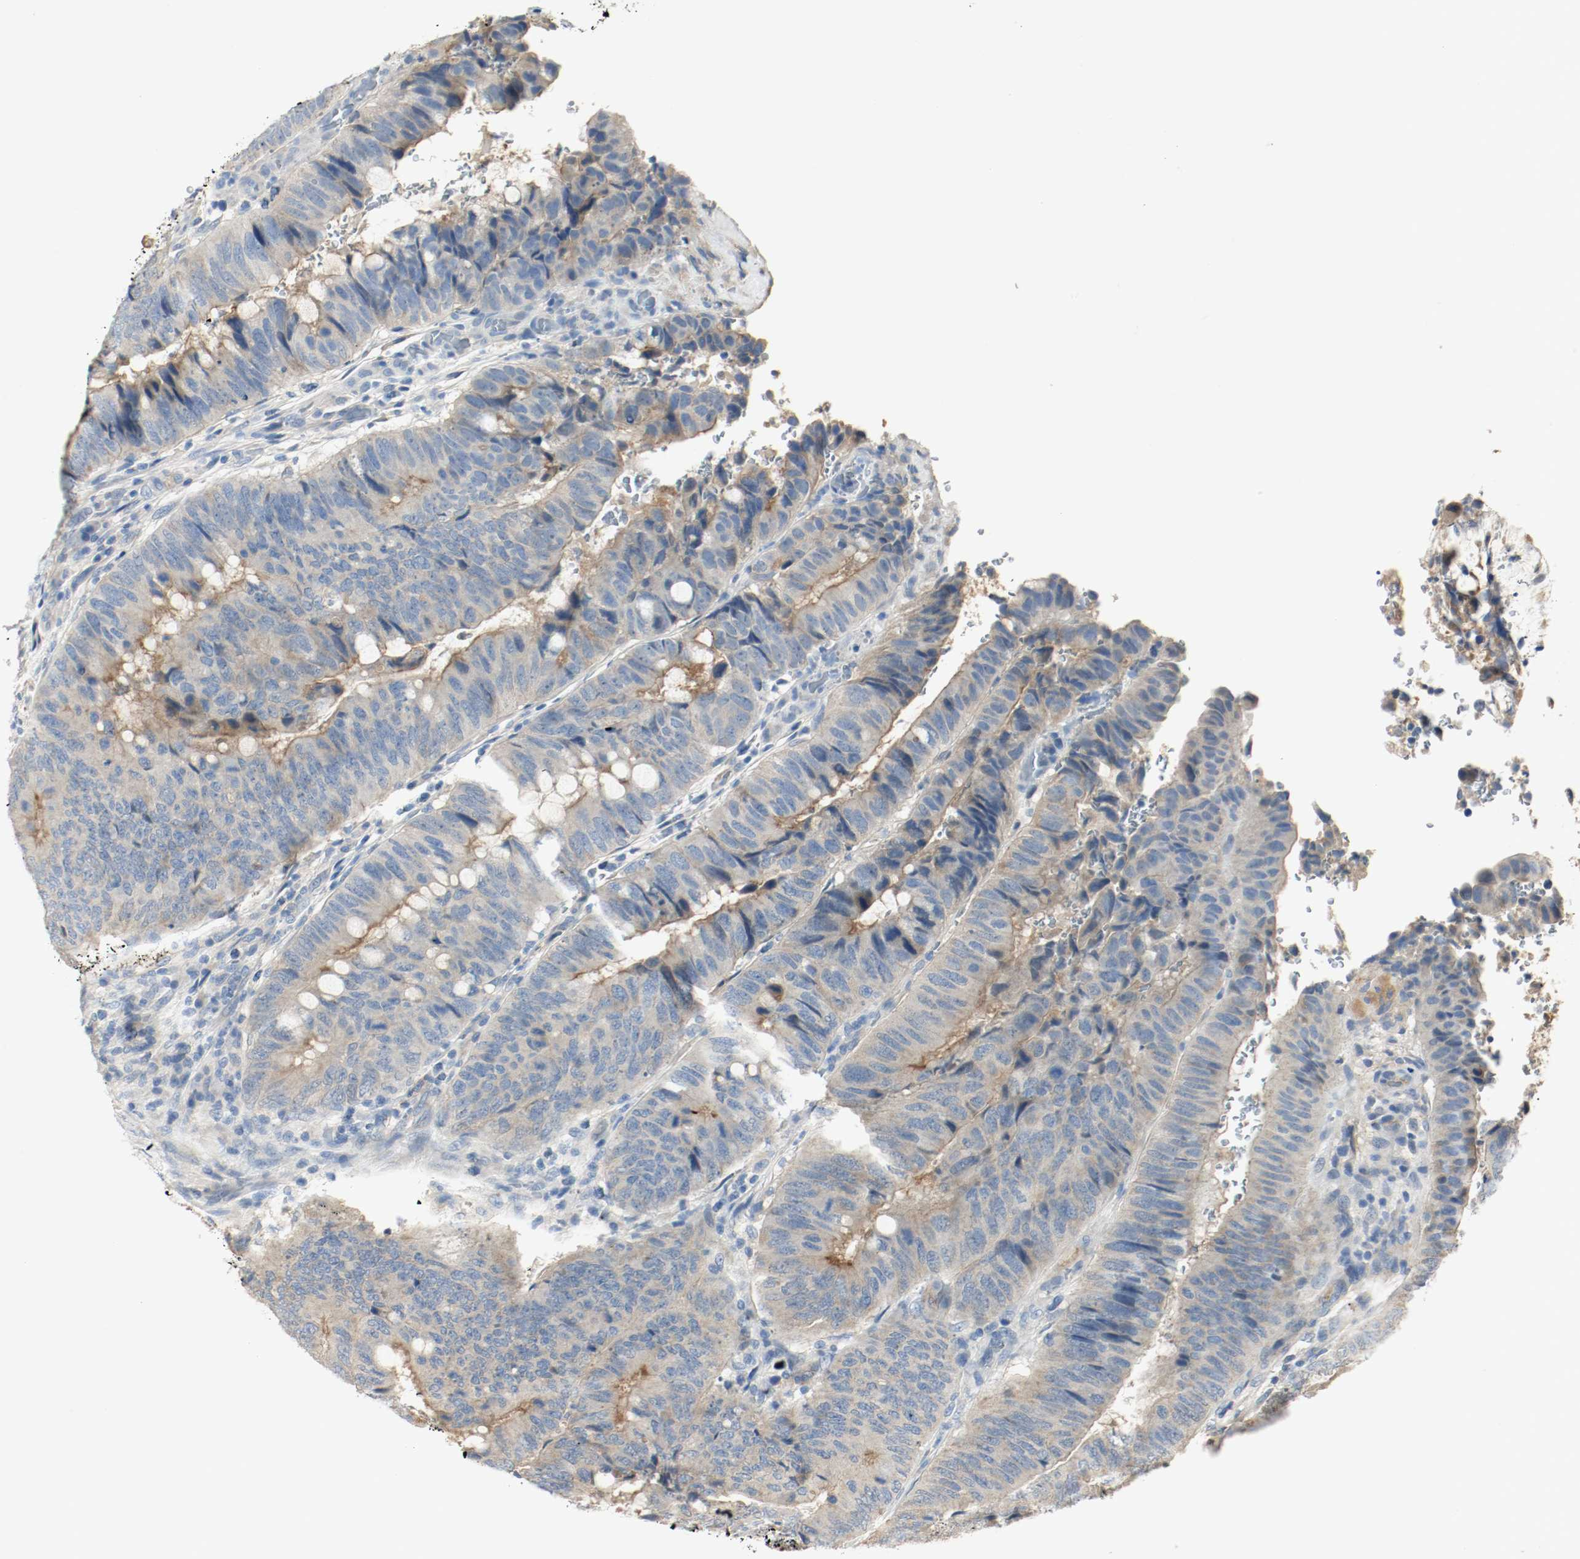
{"staining": {"intensity": "negative", "quantity": "none", "location": "none"}, "tissue": "colorectal cancer", "cell_type": "Tumor cells", "image_type": "cancer", "snomed": [{"axis": "morphology", "description": "Normal tissue, NOS"}, {"axis": "morphology", "description": "Adenocarcinoma, NOS"}, {"axis": "topography", "description": "Rectum"}, {"axis": "topography", "description": "Peripheral nerve tissue"}], "caption": "Human colorectal cancer stained for a protein using immunohistochemistry (IHC) demonstrates no positivity in tumor cells.", "gene": "MELTF", "patient": {"sex": "male", "age": 92}}